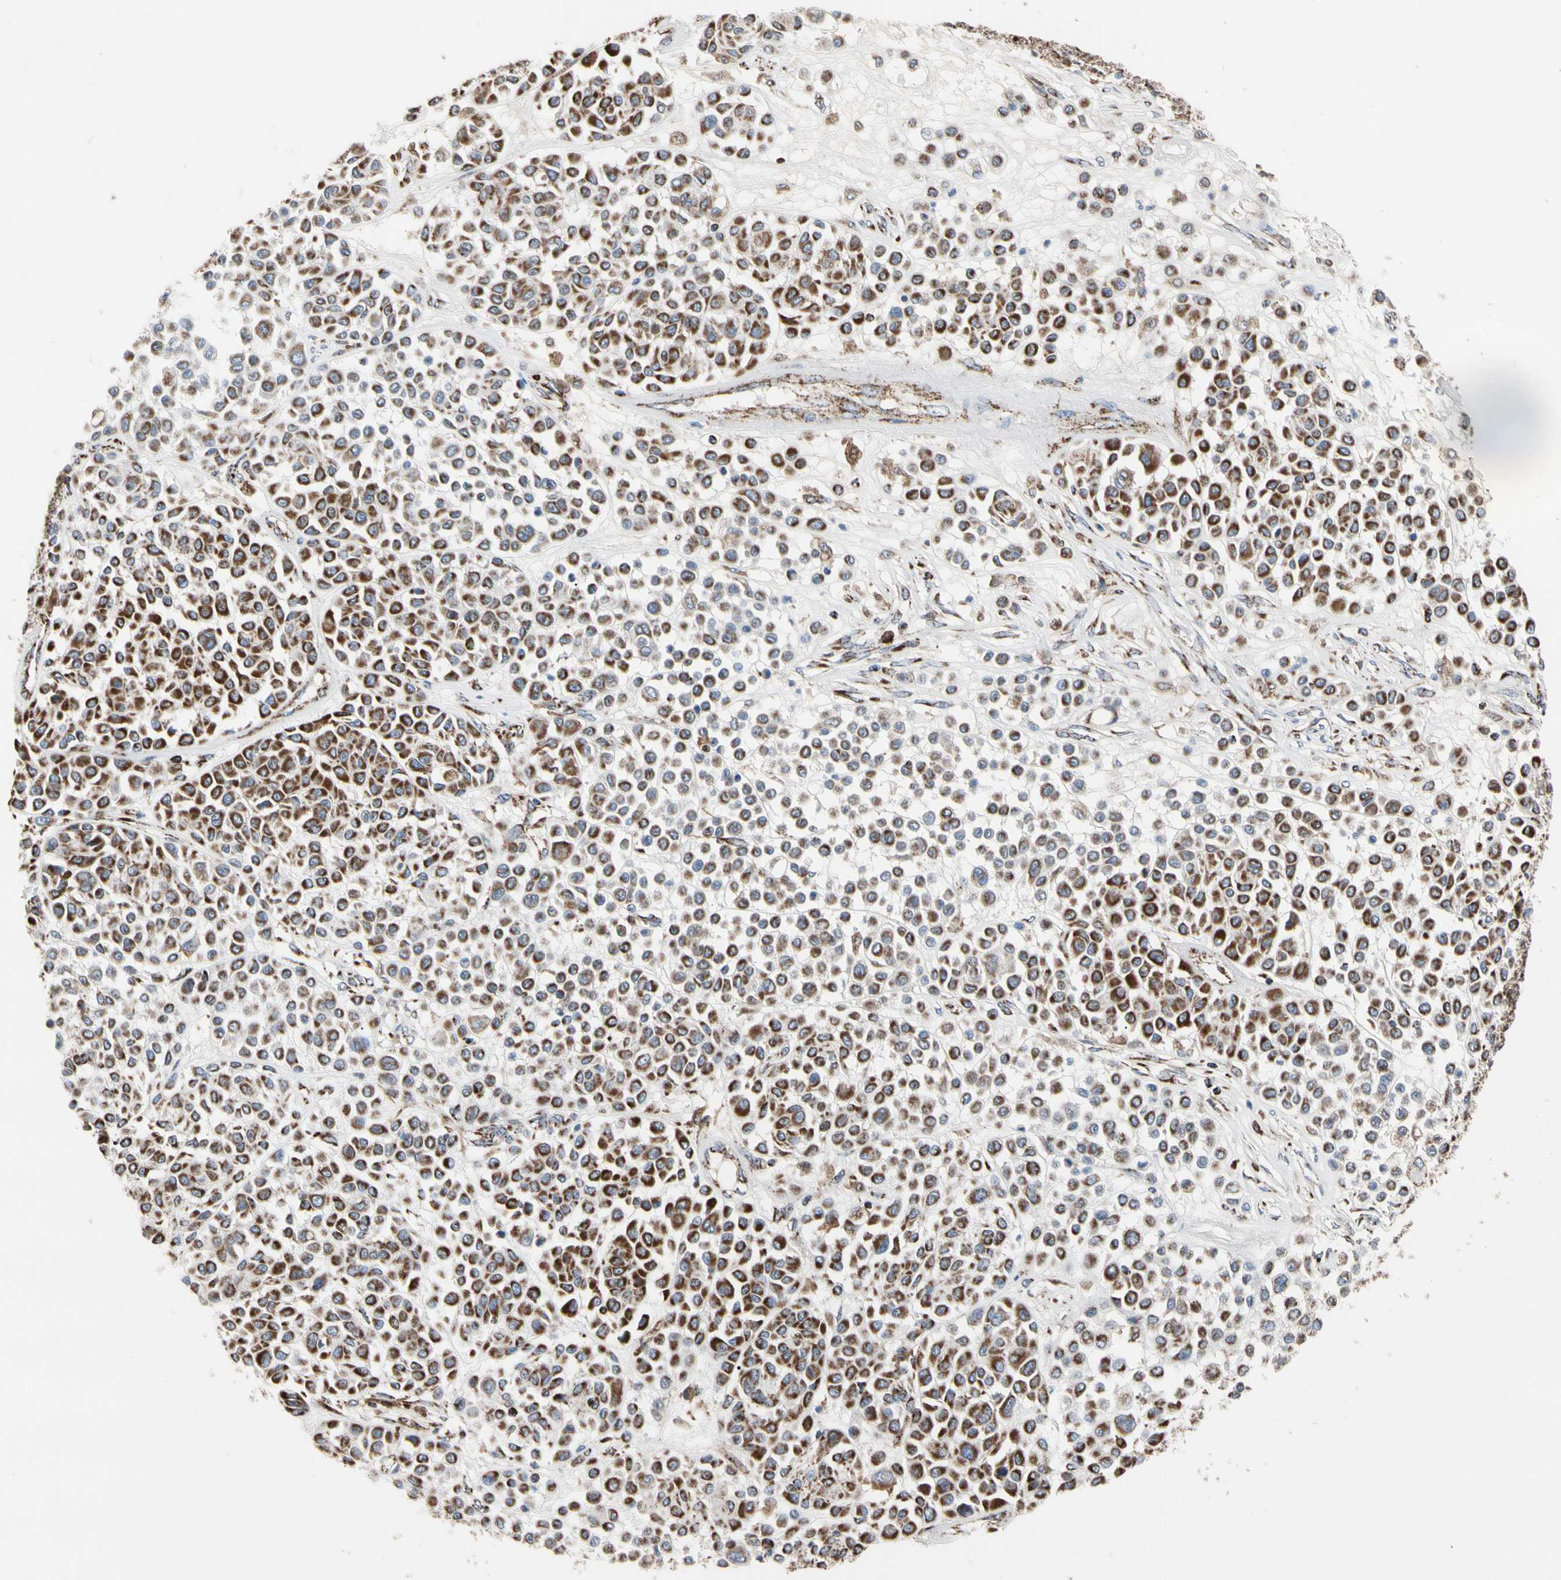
{"staining": {"intensity": "strong", "quantity": ">75%", "location": "cytoplasmic/membranous"}, "tissue": "melanoma", "cell_type": "Tumor cells", "image_type": "cancer", "snomed": [{"axis": "morphology", "description": "Malignant melanoma, Metastatic site"}, {"axis": "topography", "description": "Soft tissue"}], "caption": "Immunohistochemical staining of malignant melanoma (metastatic site) demonstrates high levels of strong cytoplasmic/membranous staining in about >75% of tumor cells.", "gene": "FAM110B", "patient": {"sex": "male", "age": 41}}